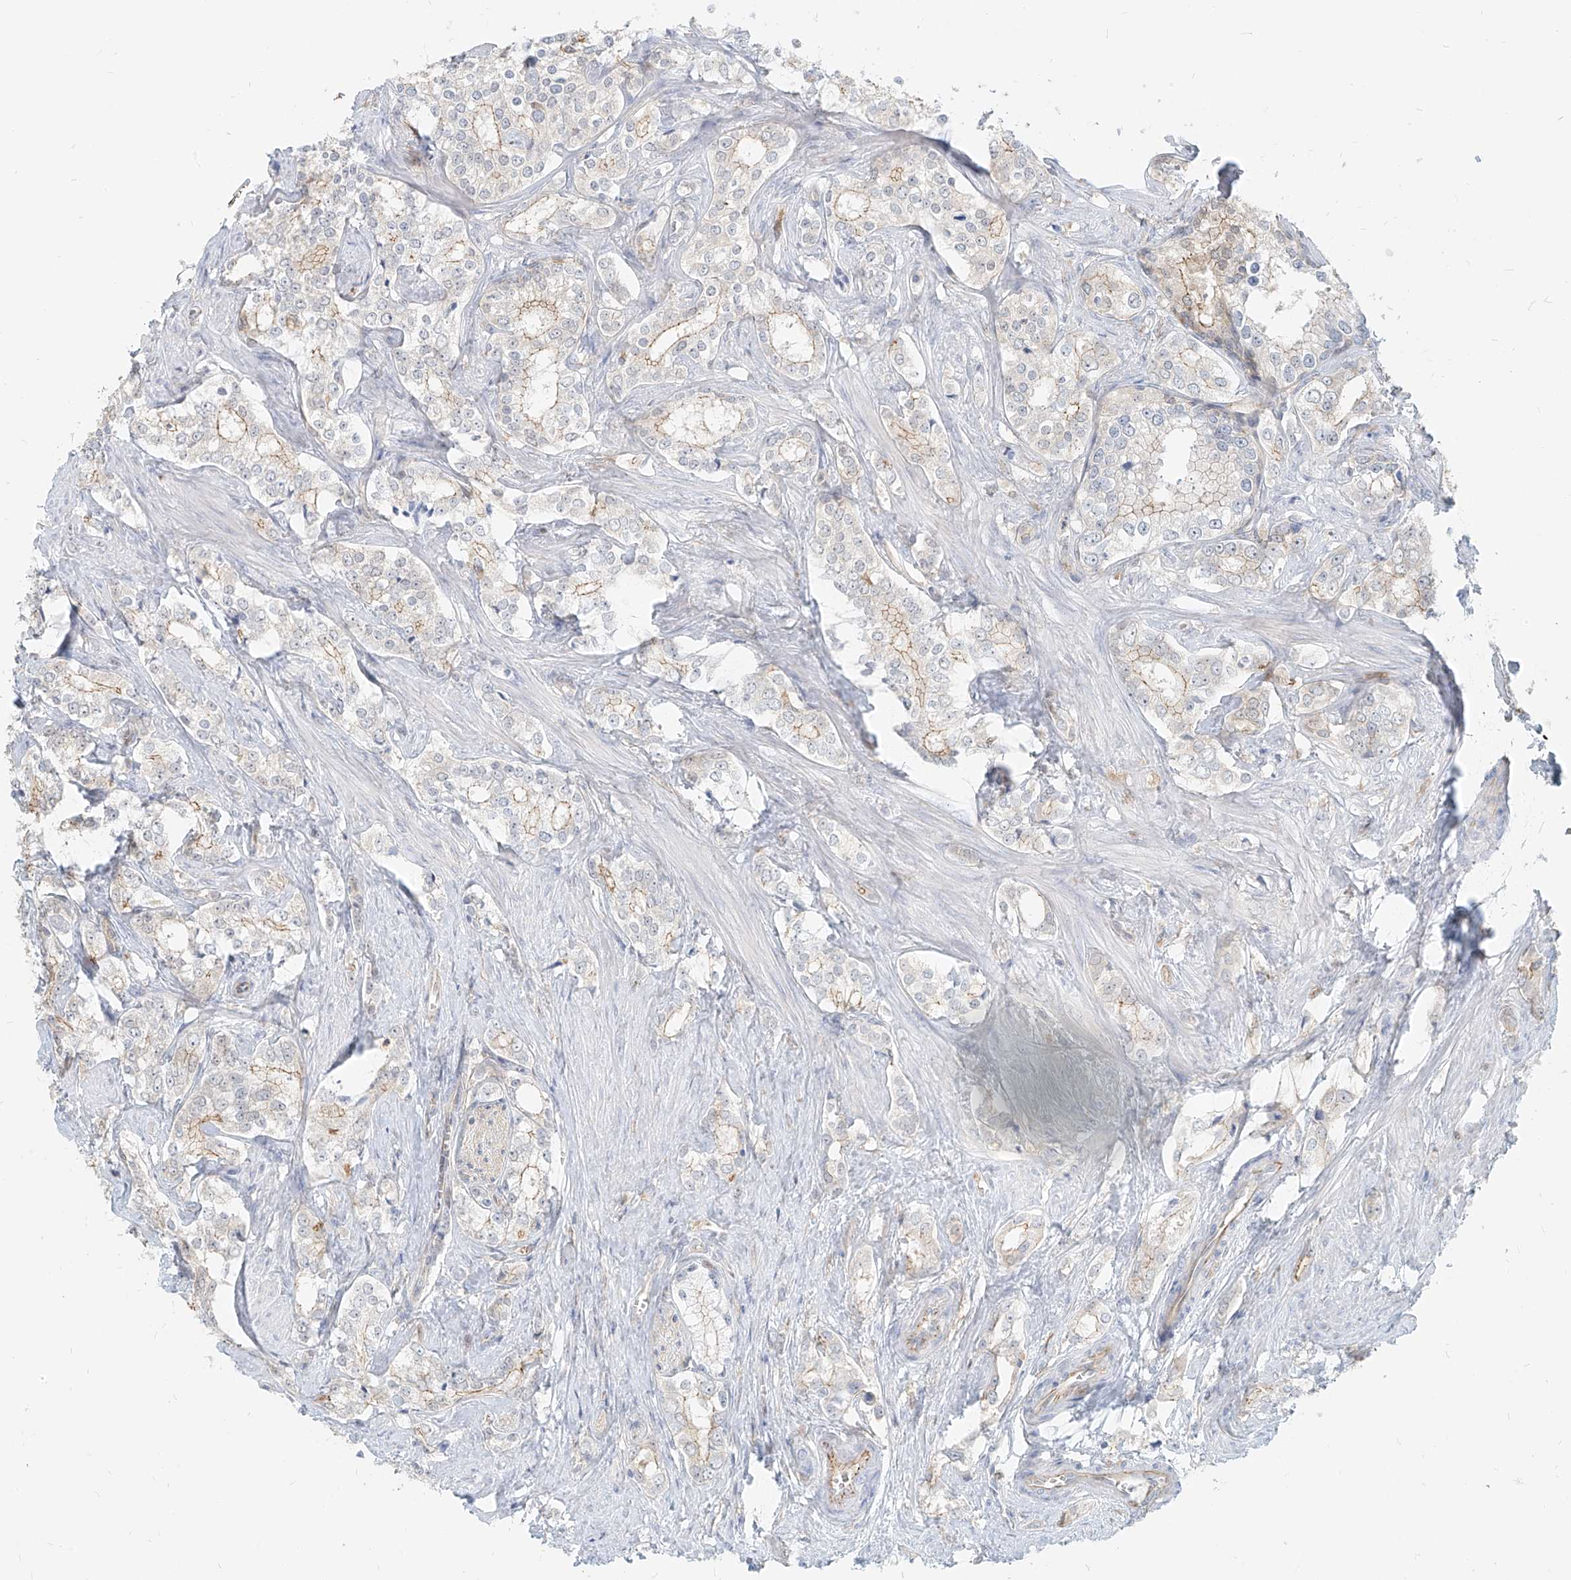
{"staining": {"intensity": "weak", "quantity": "<25%", "location": "cytoplasmic/membranous"}, "tissue": "prostate cancer", "cell_type": "Tumor cells", "image_type": "cancer", "snomed": [{"axis": "morphology", "description": "Adenocarcinoma, High grade"}, {"axis": "topography", "description": "Prostate"}], "caption": "This is an immunohistochemistry photomicrograph of prostate high-grade adenocarcinoma. There is no expression in tumor cells.", "gene": "PGD", "patient": {"sex": "male", "age": 66}}